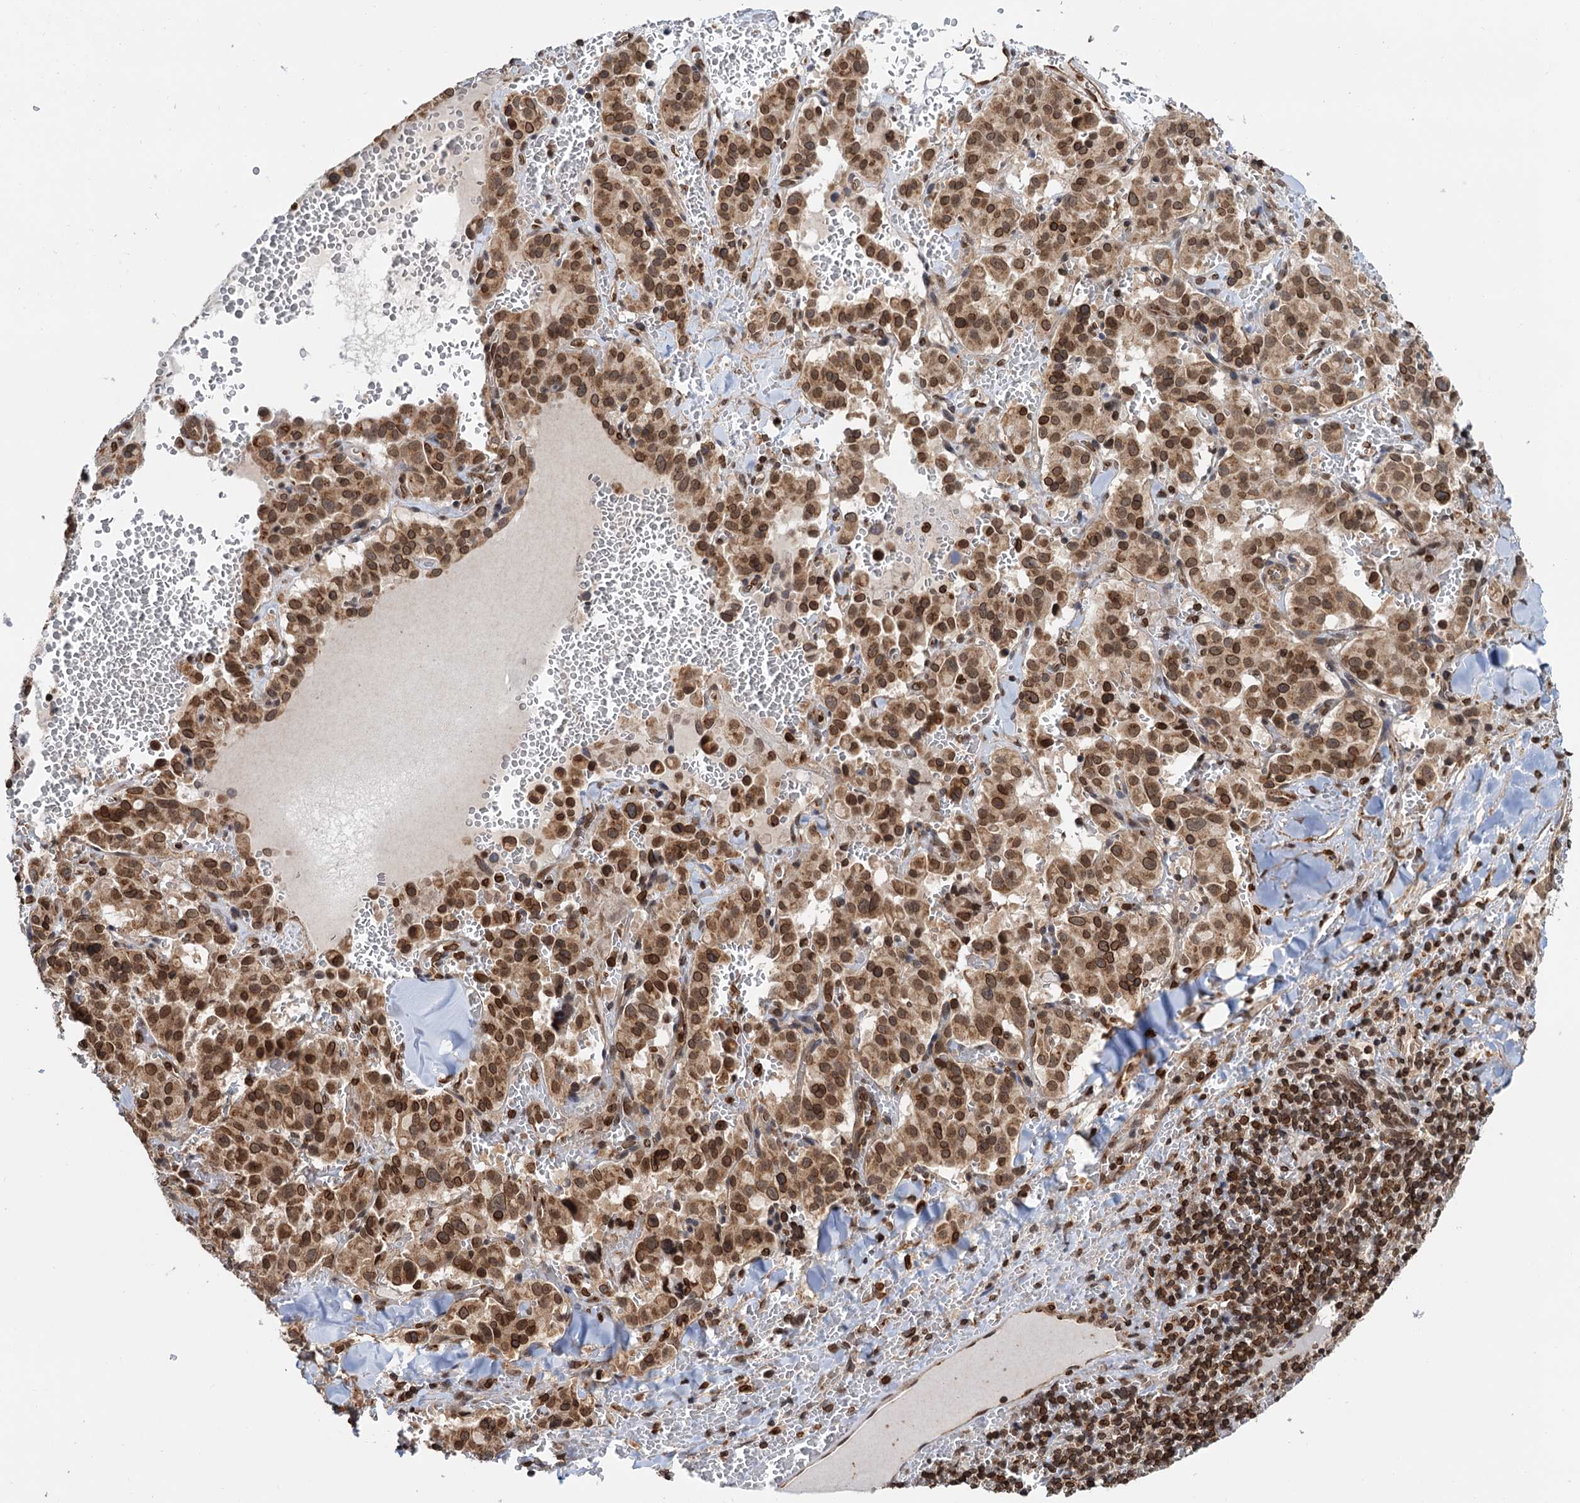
{"staining": {"intensity": "strong", "quantity": ">75%", "location": "cytoplasmic/membranous,nuclear"}, "tissue": "pancreatic cancer", "cell_type": "Tumor cells", "image_type": "cancer", "snomed": [{"axis": "morphology", "description": "Adenocarcinoma, NOS"}, {"axis": "topography", "description": "Pancreas"}], "caption": "DAB (3,3'-diaminobenzidine) immunohistochemical staining of pancreatic adenocarcinoma demonstrates strong cytoplasmic/membranous and nuclear protein staining in approximately >75% of tumor cells.", "gene": "ZC3H13", "patient": {"sex": "male", "age": 65}}